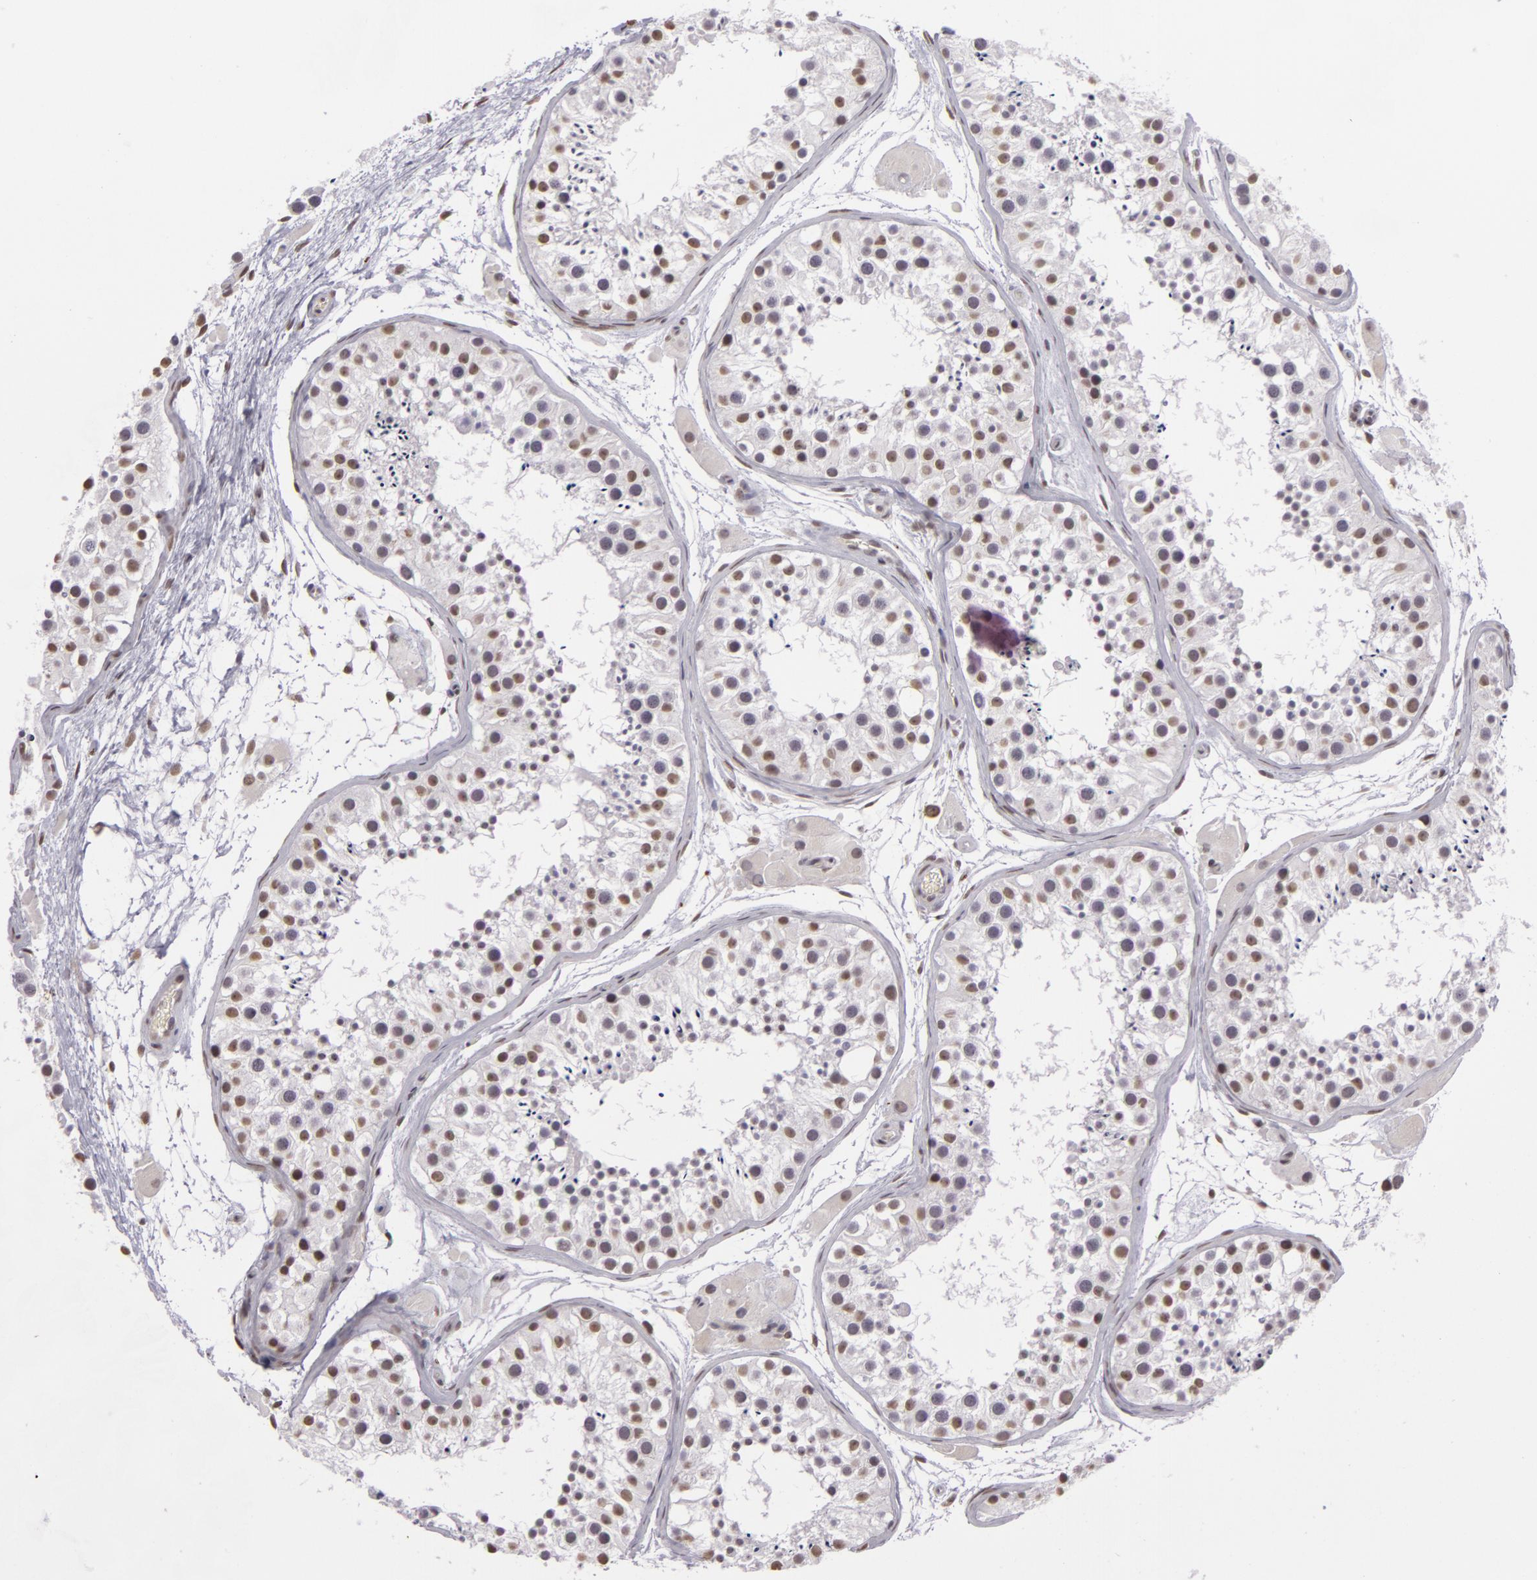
{"staining": {"intensity": "weak", "quantity": "25%-75%", "location": "nuclear"}, "tissue": "testis", "cell_type": "Cells in seminiferous ducts", "image_type": "normal", "snomed": [{"axis": "morphology", "description": "Normal tissue, NOS"}, {"axis": "topography", "description": "Testis"}], "caption": "Approximately 25%-75% of cells in seminiferous ducts in benign testis exhibit weak nuclear protein staining as visualized by brown immunohistochemical staining.", "gene": "RRP7A", "patient": {"sex": "male", "age": 29}}